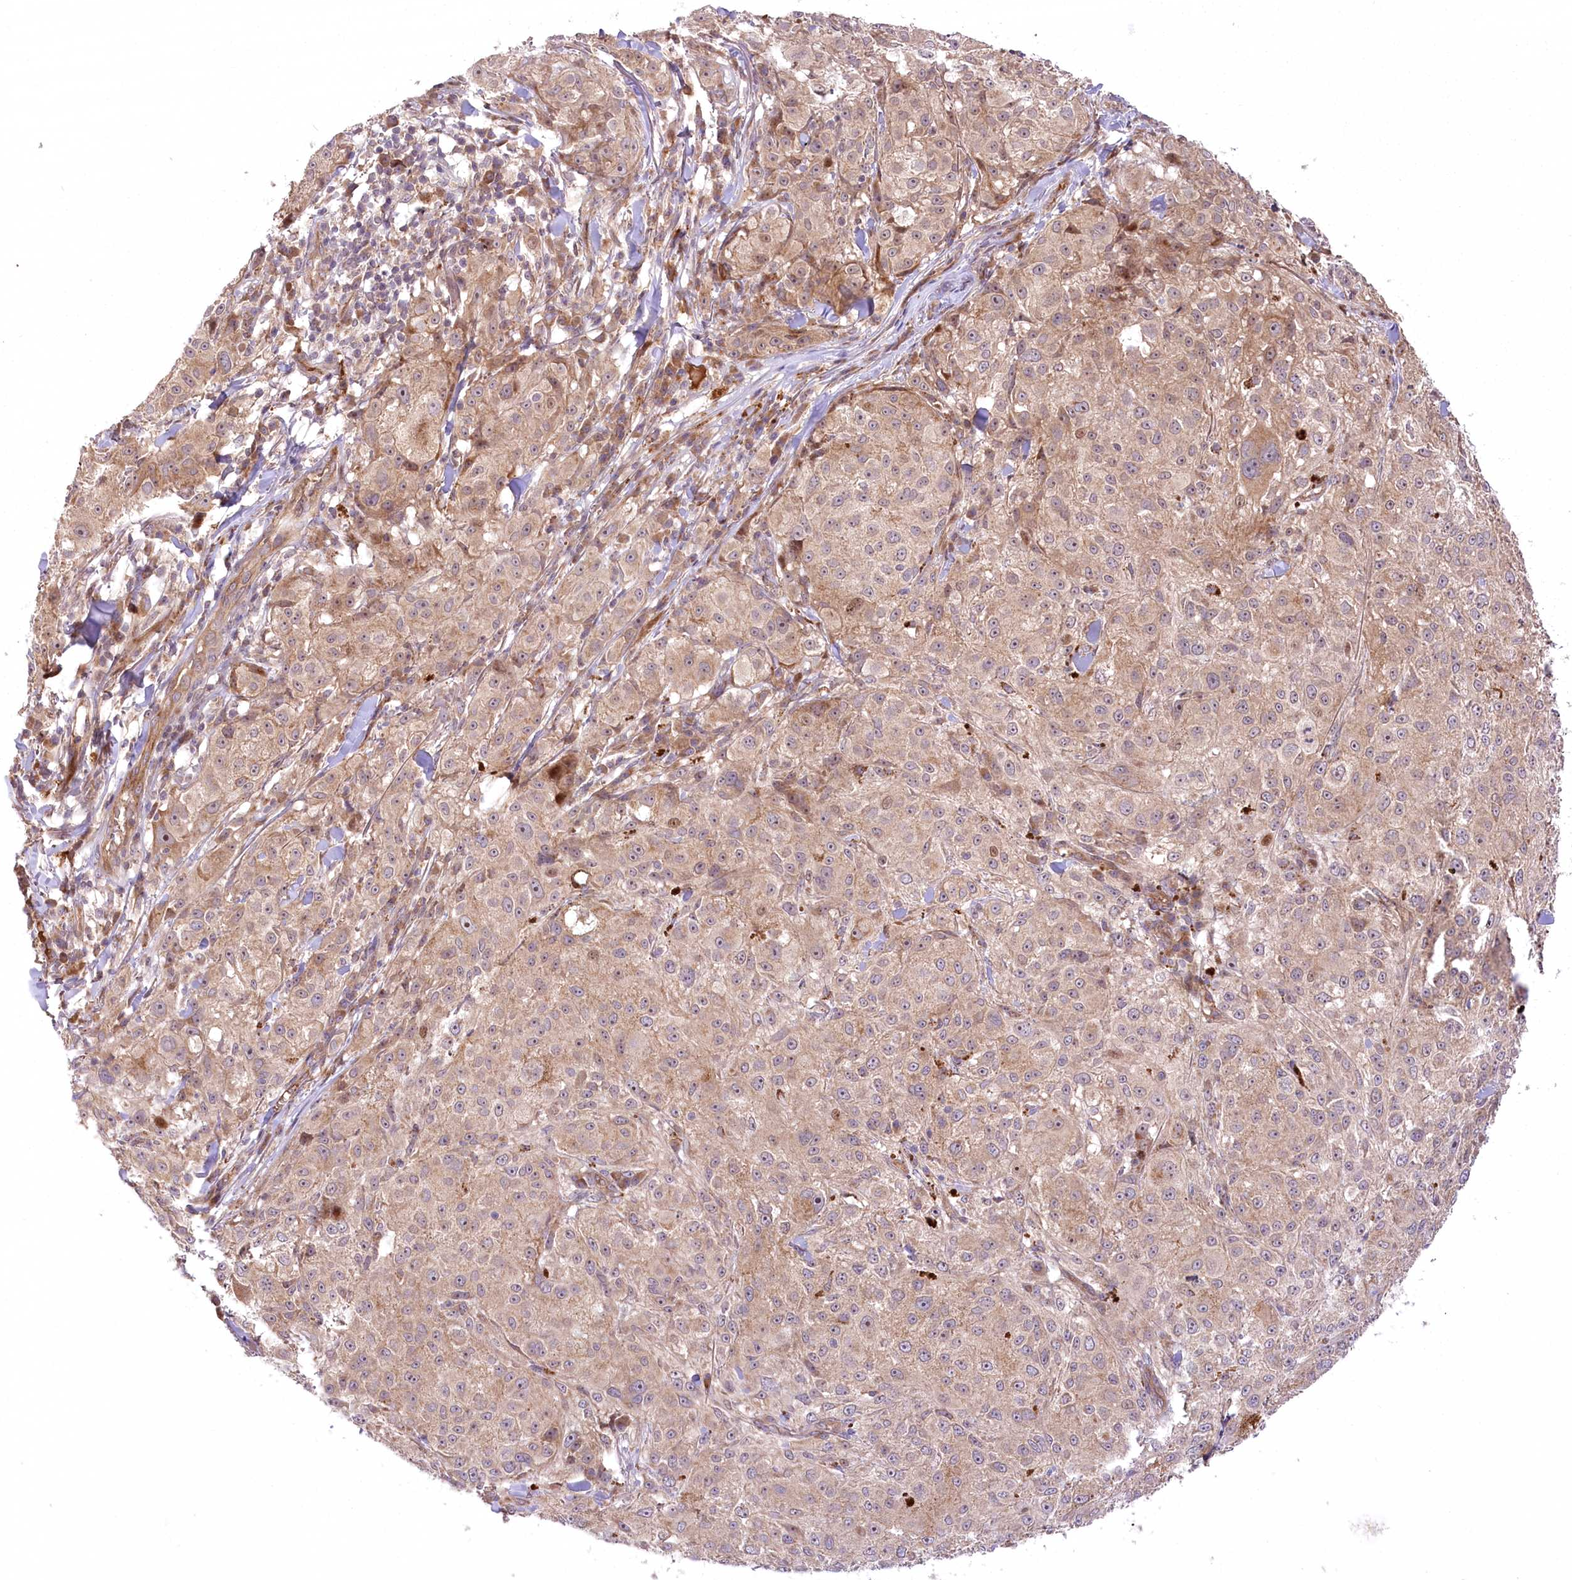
{"staining": {"intensity": "weak", "quantity": ">75%", "location": "cytoplasmic/membranous"}, "tissue": "melanoma", "cell_type": "Tumor cells", "image_type": "cancer", "snomed": [{"axis": "morphology", "description": "Necrosis, NOS"}, {"axis": "morphology", "description": "Malignant melanoma, NOS"}, {"axis": "topography", "description": "Skin"}], "caption": "An immunohistochemistry micrograph of tumor tissue is shown. Protein staining in brown labels weak cytoplasmic/membranous positivity in malignant melanoma within tumor cells.", "gene": "PSTK", "patient": {"sex": "female", "age": 87}}